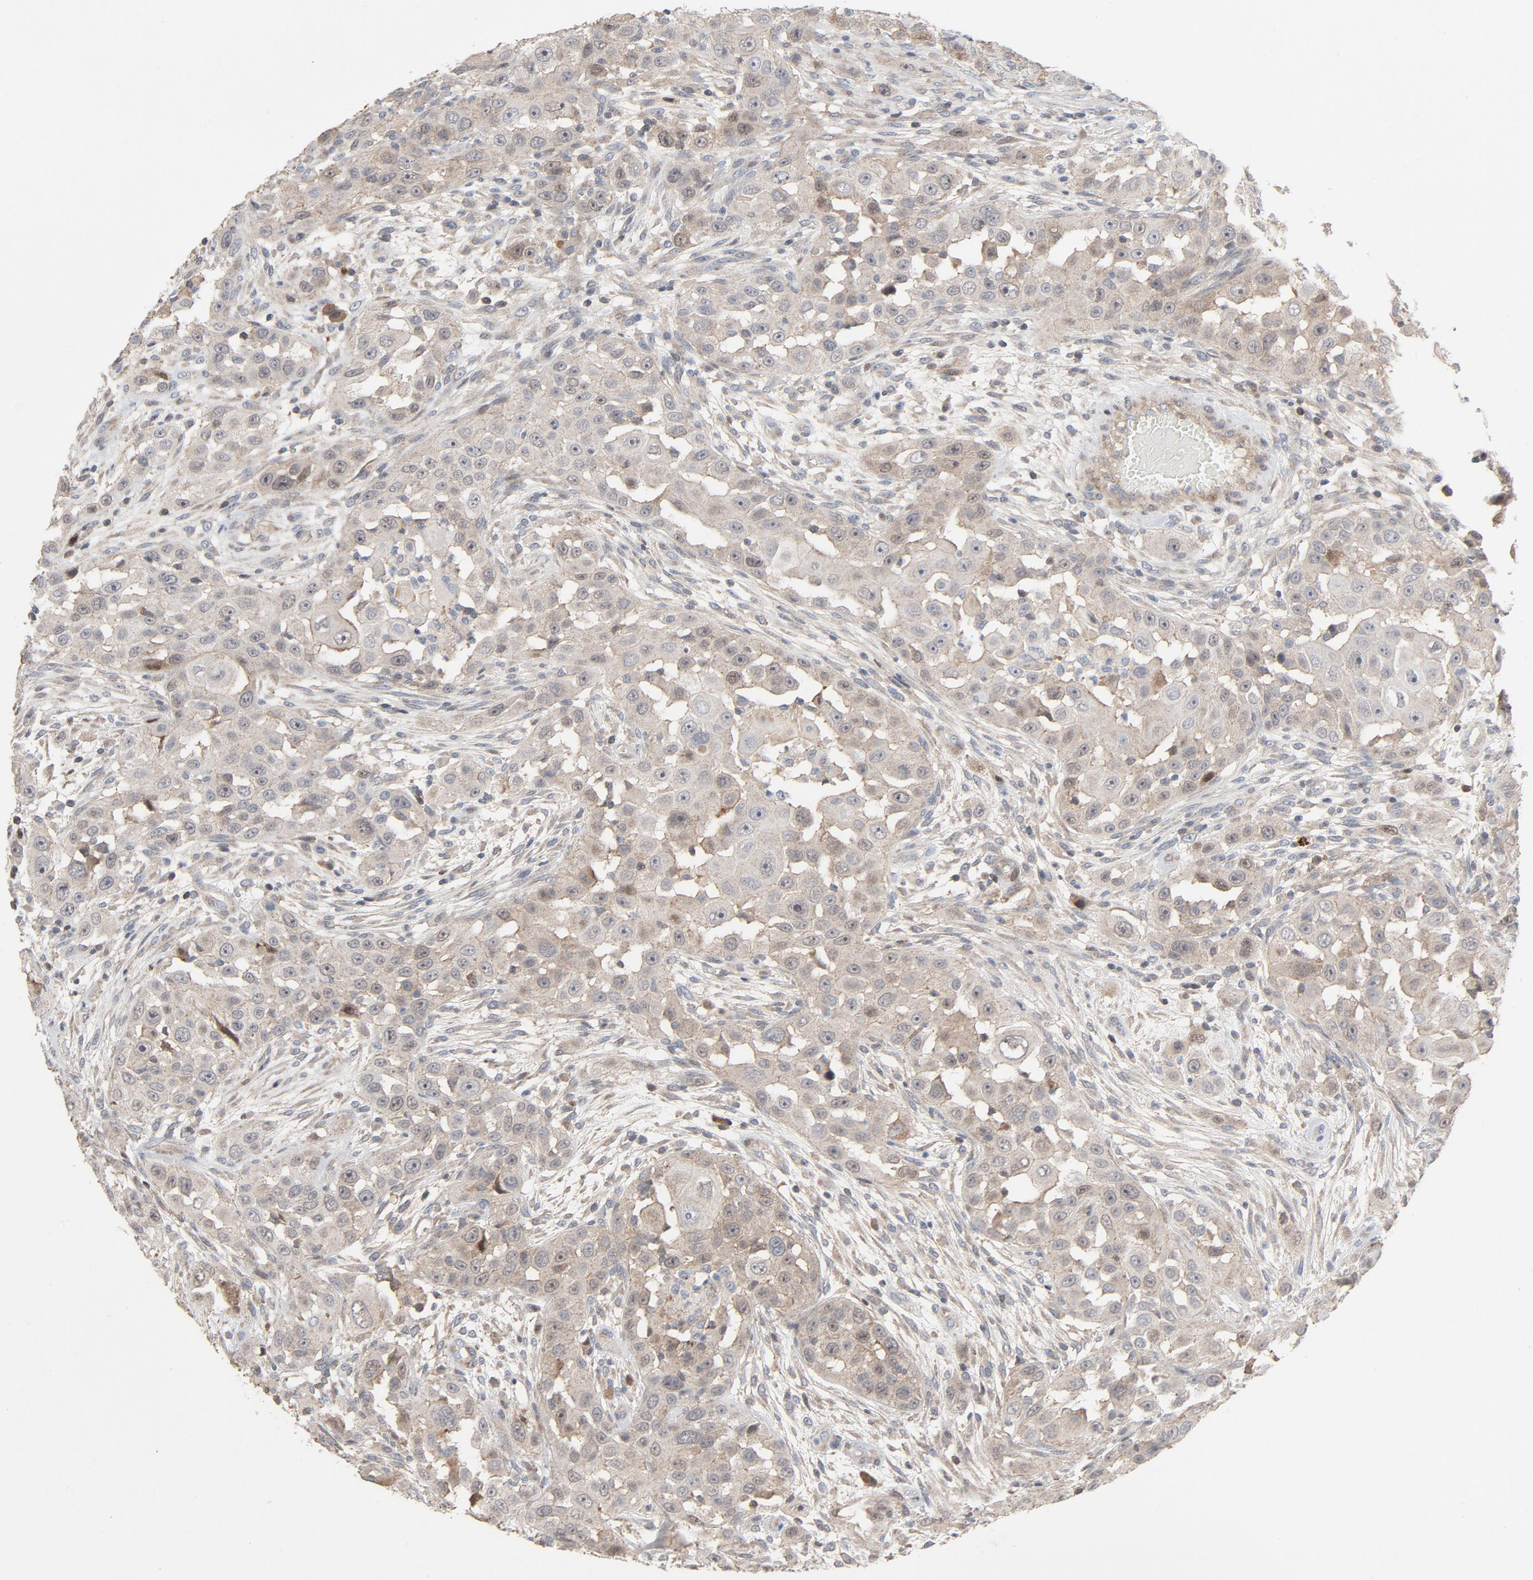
{"staining": {"intensity": "weak", "quantity": ">75%", "location": "cytoplasmic/membranous"}, "tissue": "head and neck cancer", "cell_type": "Tumor cells", "image_type": "cancer", "snomed": [{"axis": "morphology", "description": "Carcinoma, NOS"}, {"axis": "topography", "description": "Head-Neck"}], "caption": "IHC photomicrograph of neoplastic tissue: carcinoma (head and neck) stained using immunohistochemistry reveals low levels of weak protein expression localized specifically in the cytoplasmic/membranous of tumor cells, appearing as a cytoplasmic/membranous brown color.", "gene": "CDK6", "patient": {"sex": "male", "age": 87}}